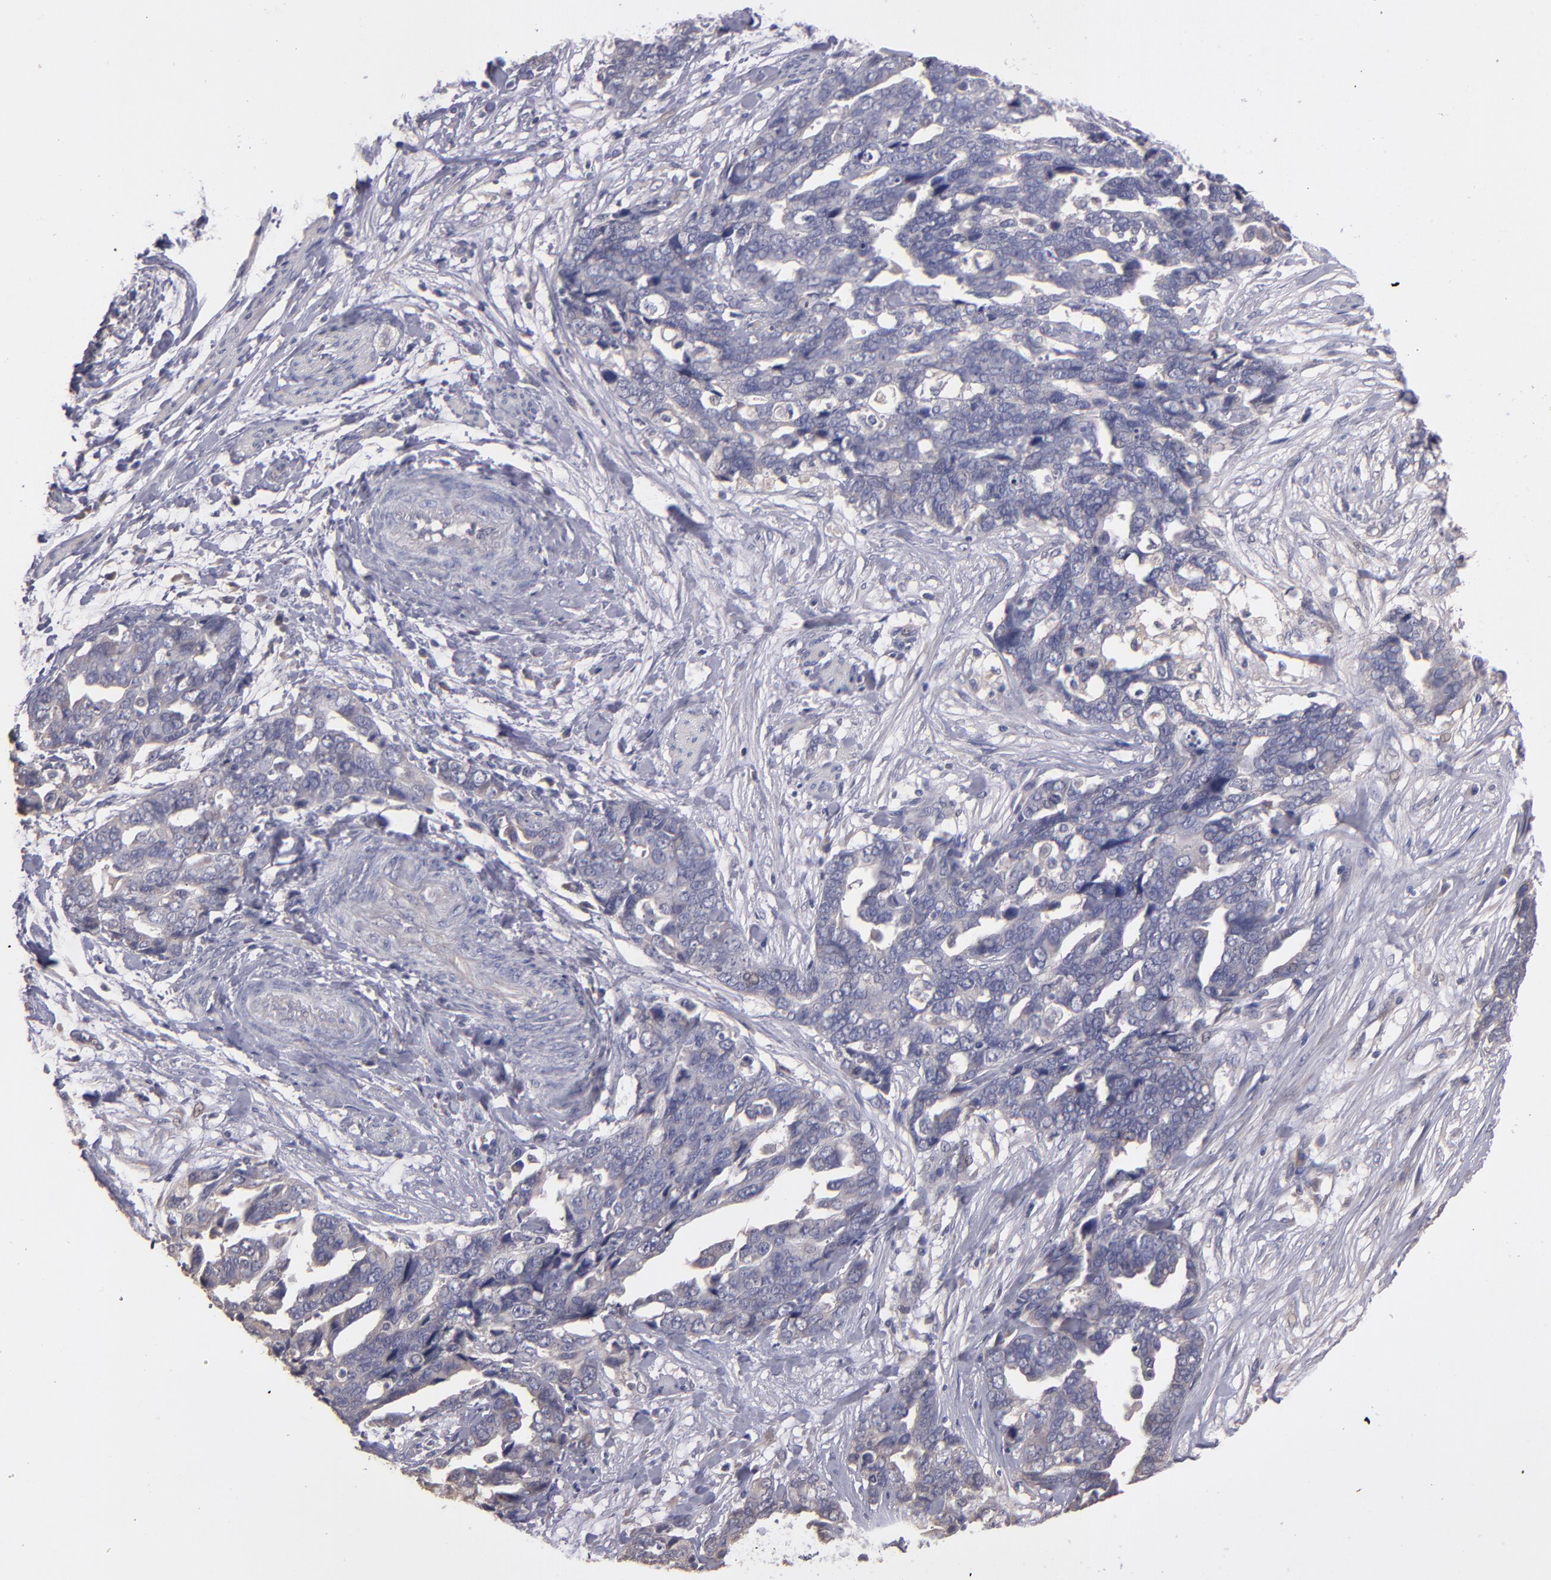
{"staining": {"intensity": "negative", "quantity": "none", "location": "none"}, "tissue": "ovarian cancer", "cell_type": "Tumor cells", "image_type": "cancer", "snomed": [{"axis": "morphology", "description": "Normal tissue, NOS"}, {"axis": "morphology", "description": "Cystadenocarcinoma, serous, NOS"}, {"axis": "topography", "description": "Fallopian tube"}, {"axis": "topography", "description": "Ovary"}], "caption": "Immunohistochemistry micrograph of ovarian serous cystadenocarcinoma stained for a protein (brown), which displays no staining in tumor cells. (Brightfield microscopy of DAB (3,3'-diaminobenzidine) IHC at high magnification).", "gene": "GNAZ", "patient": {"sex": "female", "age": 56}}